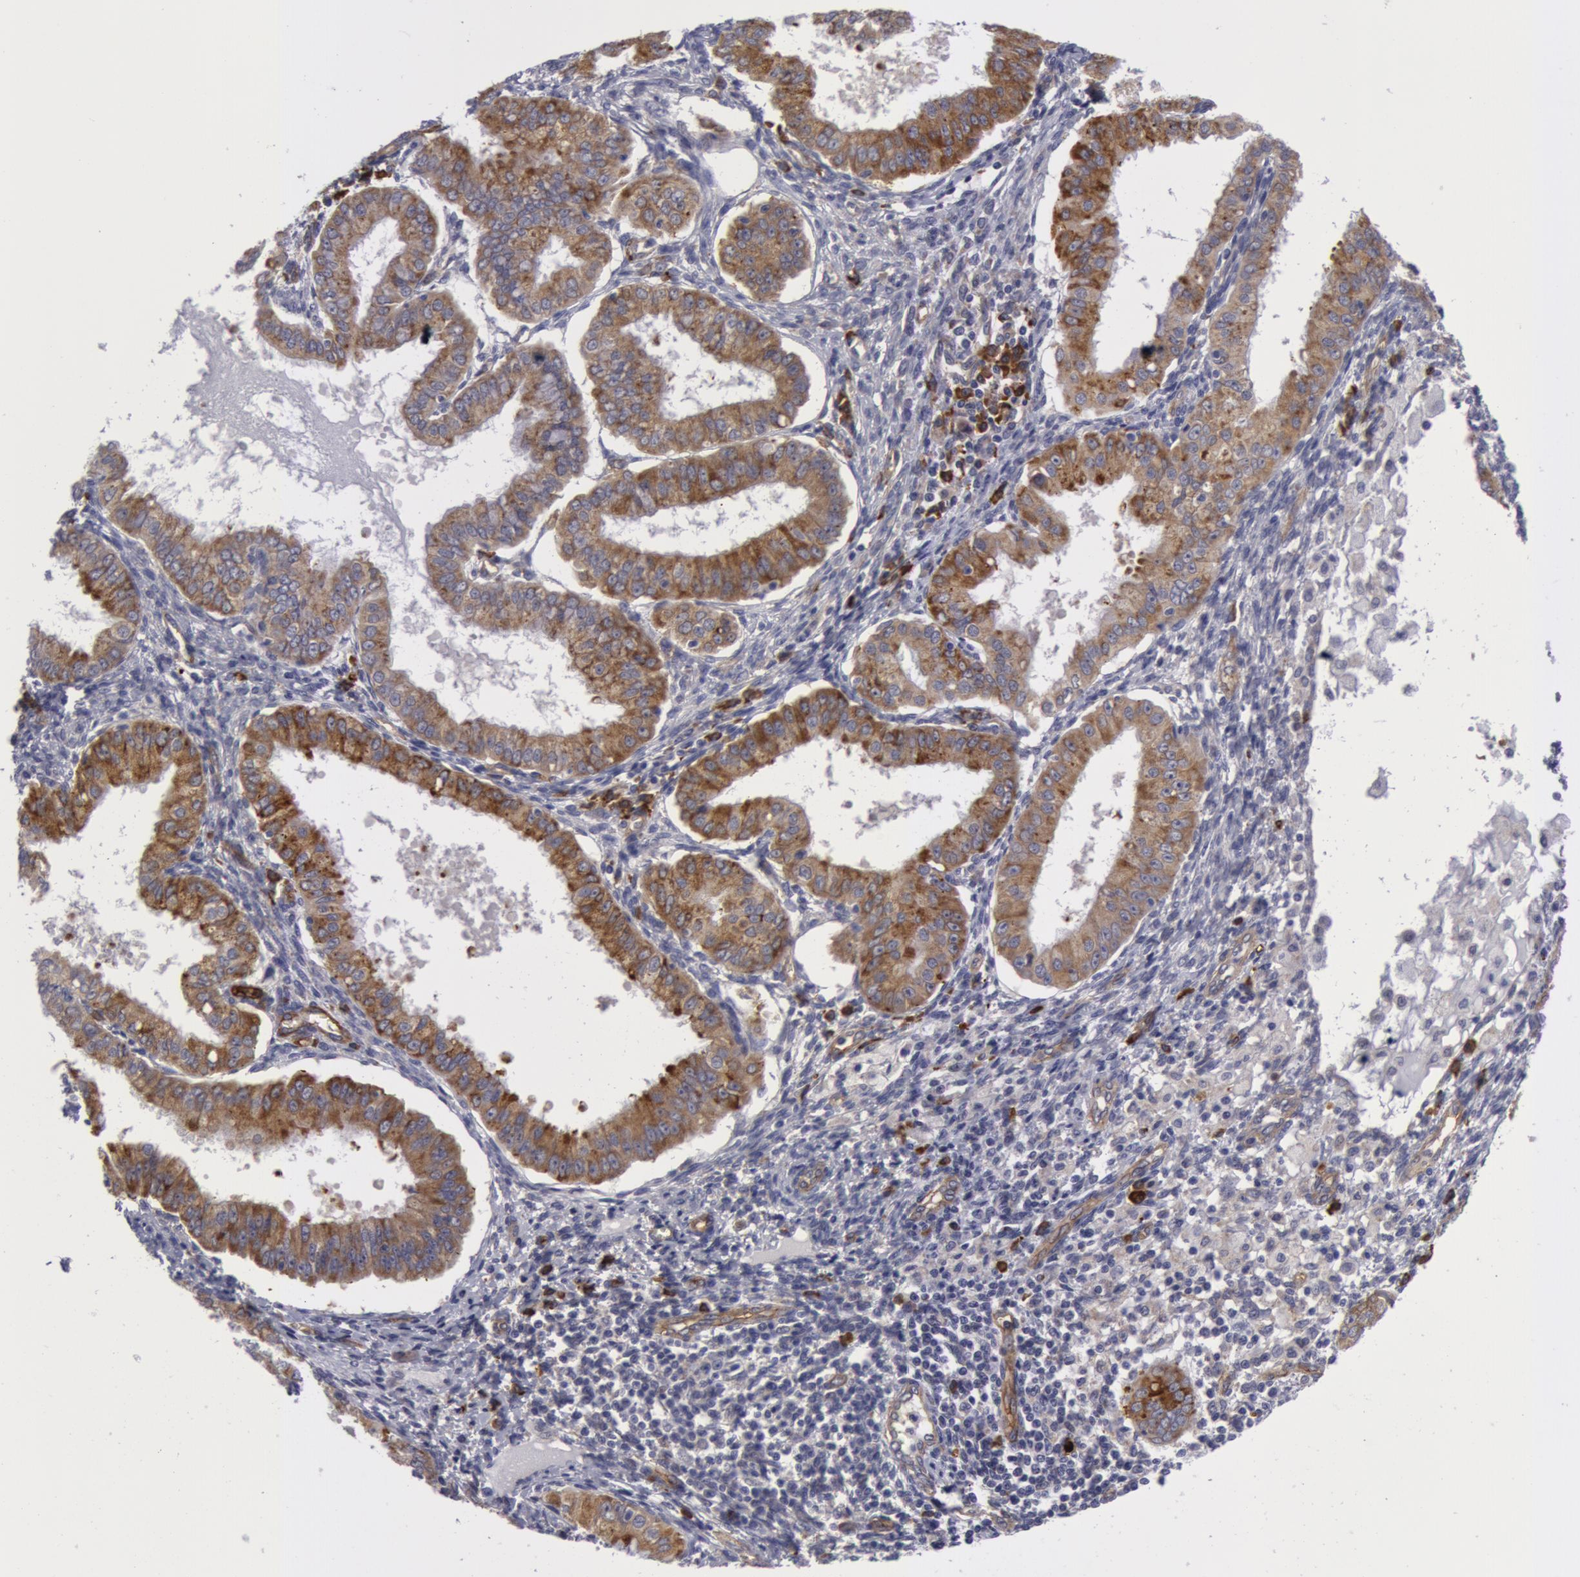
{"staining": {"intensity": "moderate", "quantity": ">75%", "location": "cytoplasmic/membranous"}, "tissue": "endometrial cancer", "cell_type": "Tumor cells", "image_type": "cancer", "snomed": [{"axis": "morphology", "description": "Adenocarcinoma, NOS"}, {"axis": "topography", "description": "Endometrium"}], "caption": "Endometrial cancer tissue shows moderate cytoplasmic/membranous expression in about >75% of tumor cells, visualized by immunohistochemistry. (brown staining indicates protein expression, while blue staining denotes nuclei).", "gene": "IL23A", "patient": {"sex": "female", "age": 76}}